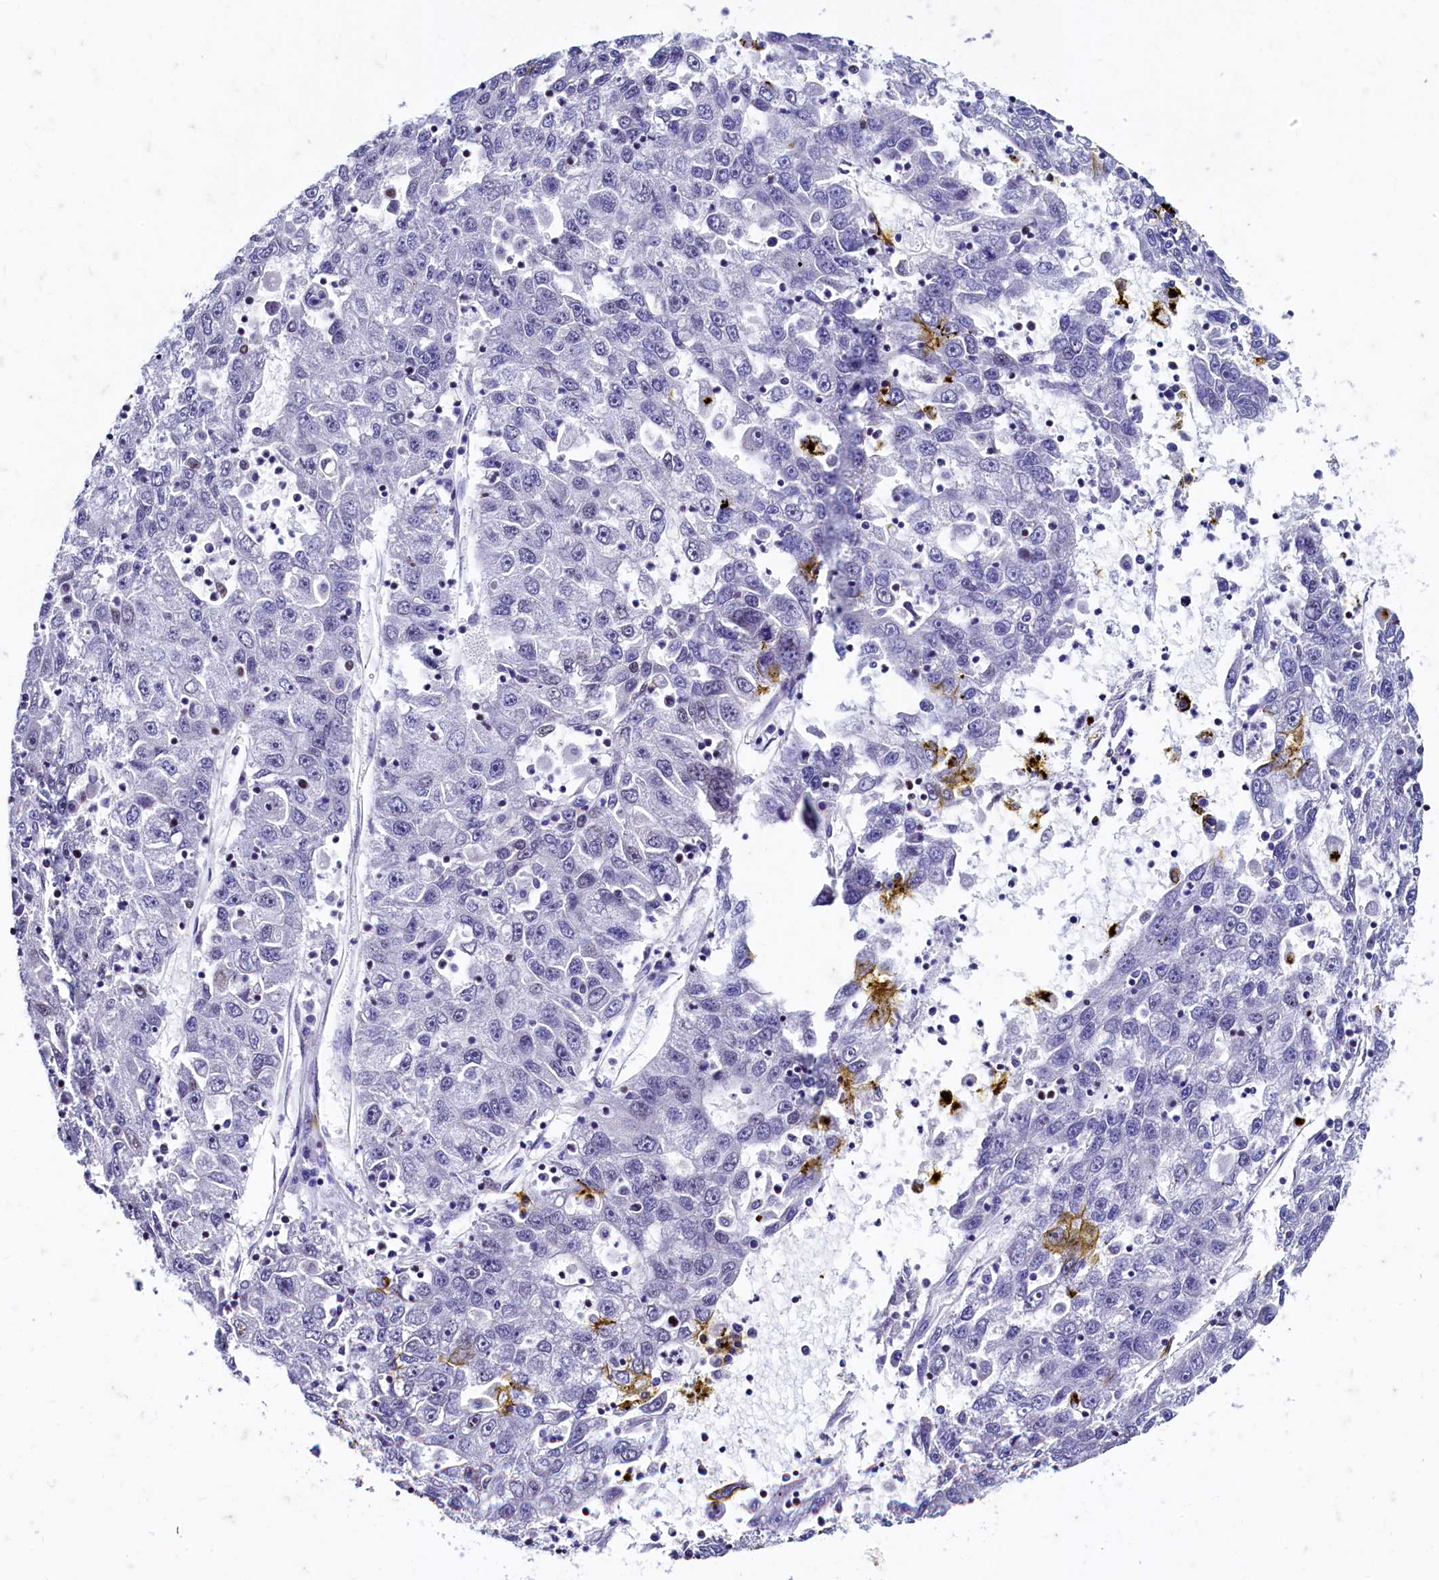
{"staining": {"intensity": "negative", "quantity": "none", "location": "none"}, "tissue": "liver cancer", "cell_type": "Tumor cells", "image_type": "cancer", "snomed": [{"axis": "morphology", "description": "Carcinoma, Hepatocellular, NOS"}, {"axis": "topography", "description": "Liver"}], "caption": "There is no significant positivity in tumor cells of liver cancer.", "gene": "CPSF7", "patient": {"sex": "male", "age": 49}}